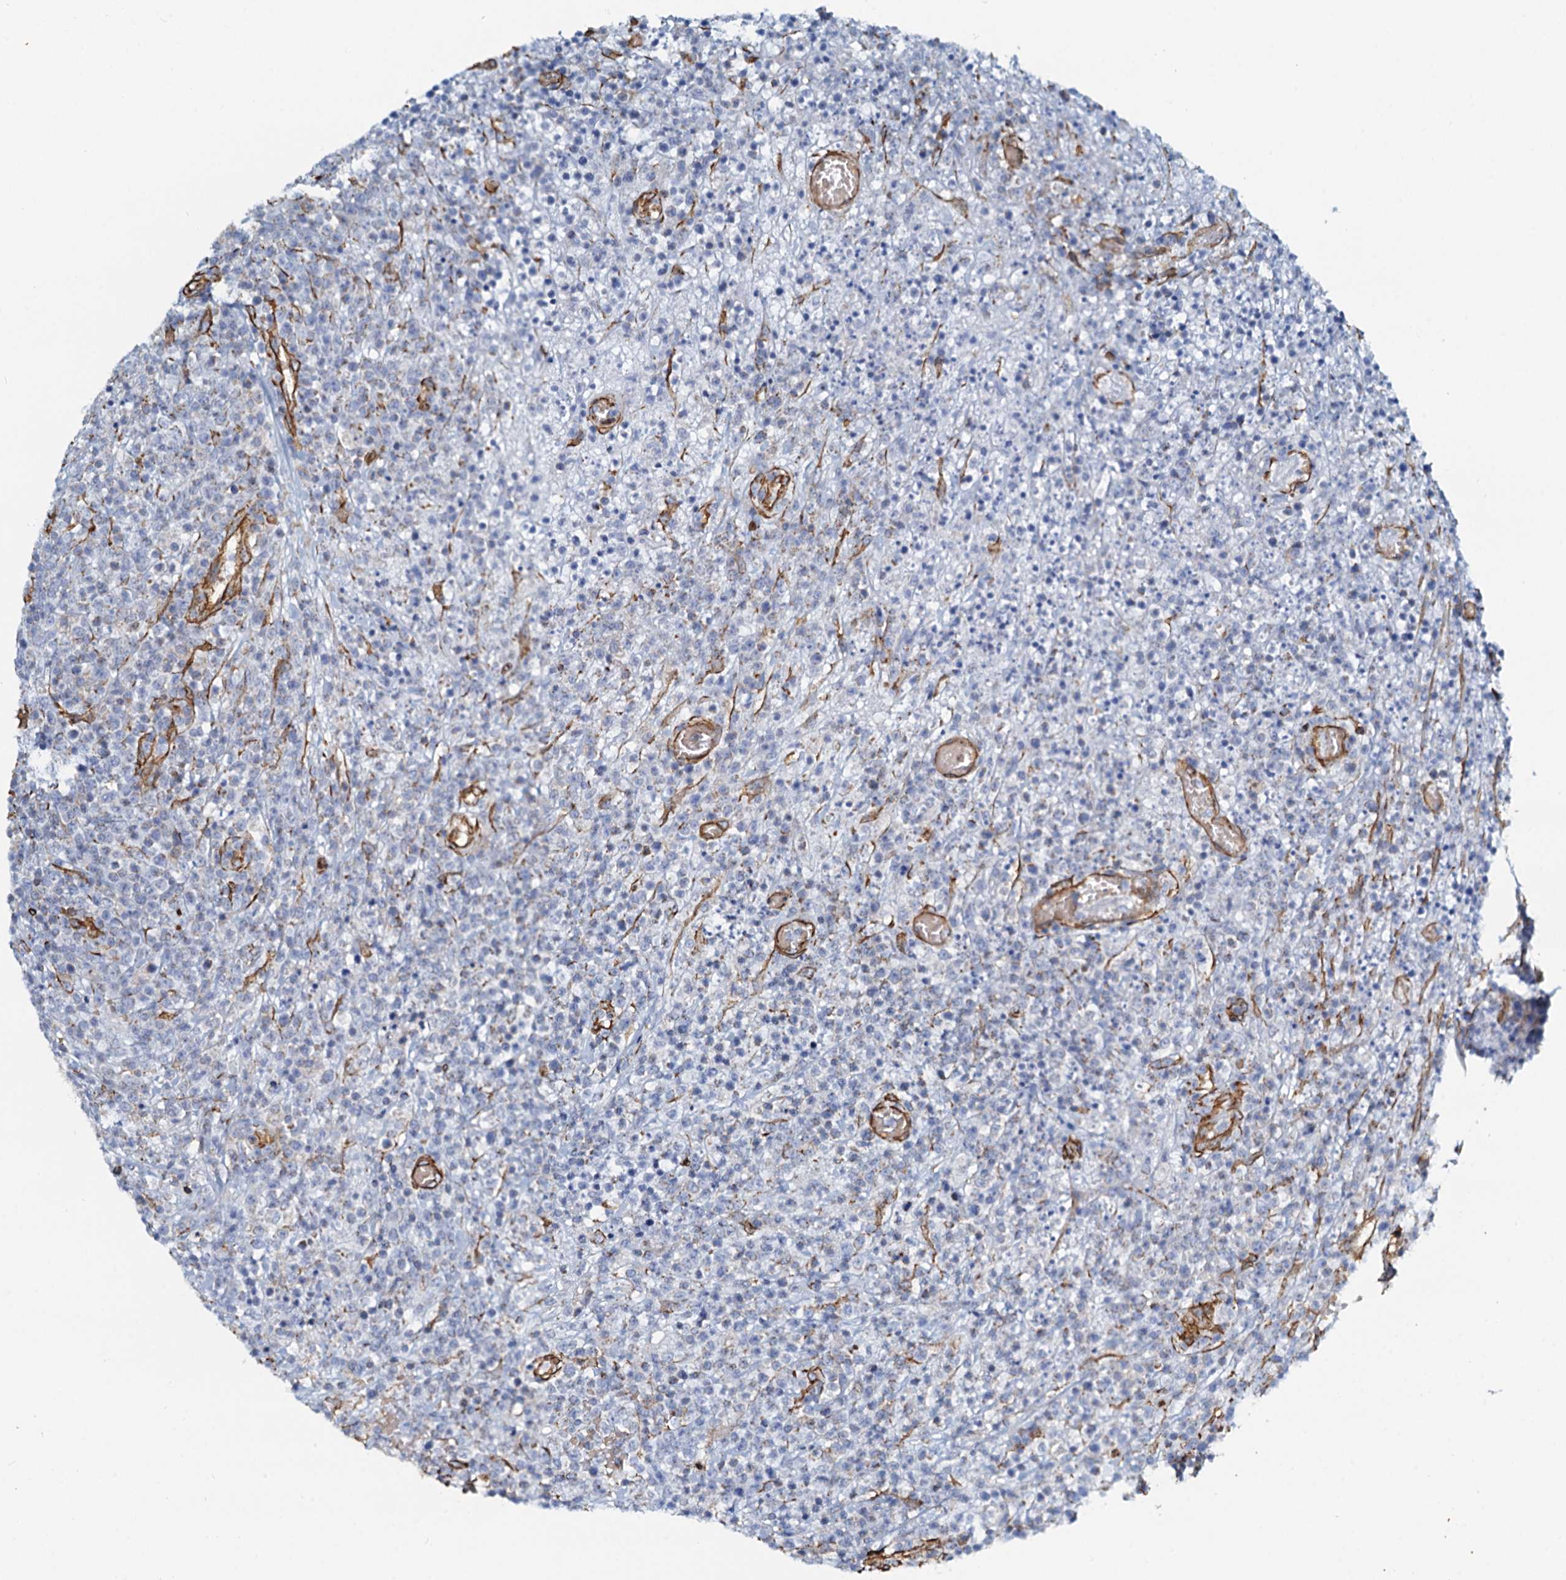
{"staining": {"intensity": "negative", "quantity": "none", "location": "none"}, "tissue": "lymphoma", "cell_type": "Tumor cells", "image_type": "cancer", "snomed": [{"axis": "morphology", "description": "Malignant lymphoma, non-Hodgkin's type, High grade"}, {"axis": "topography", "description": "Colon"}], "caption": "Lymphoma was stained to show a protein in brown. There is no significant expression in tumor cells.", "gene": "DGKG", "patient": {"sex": "female", "age": 53}}